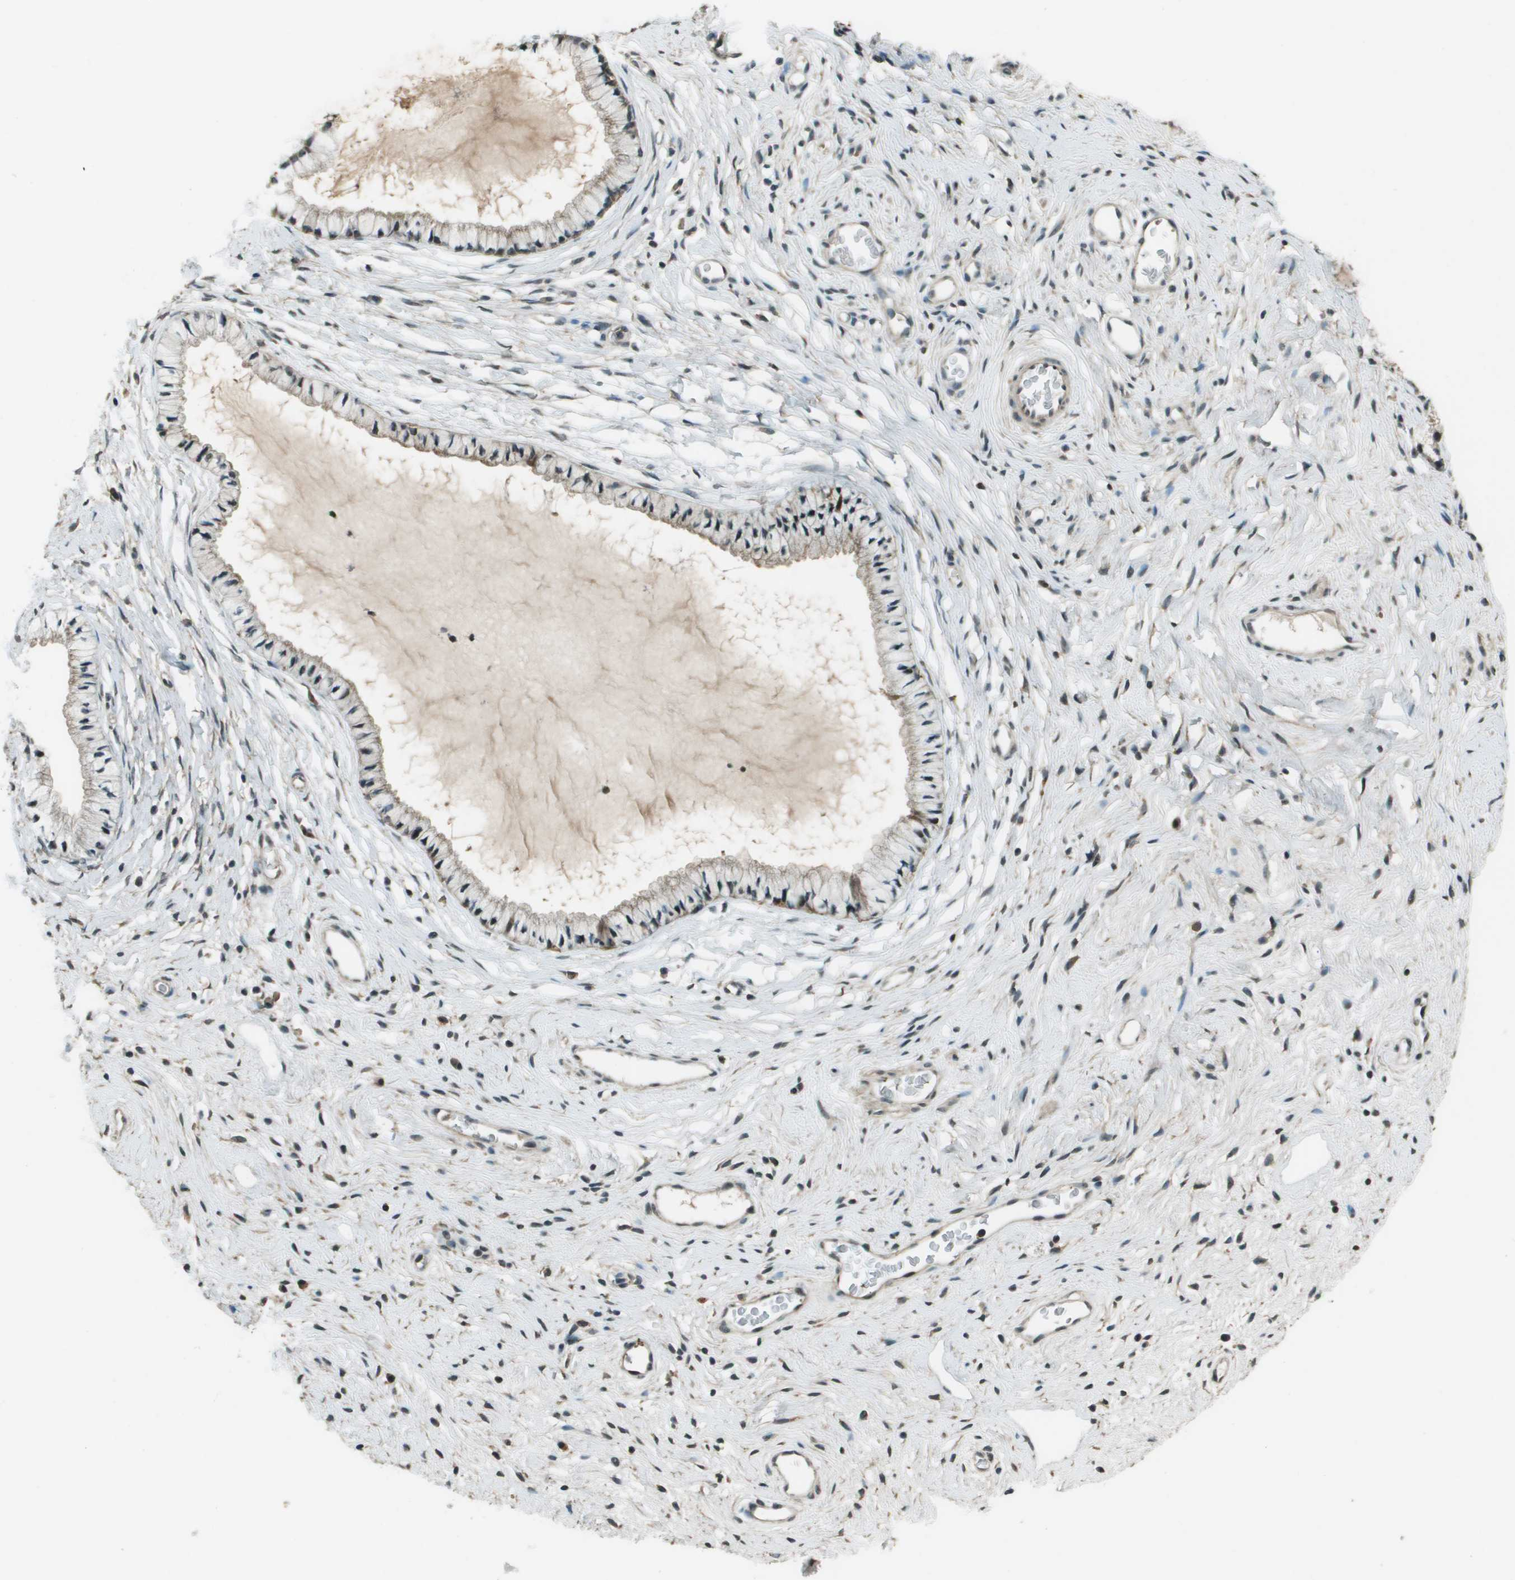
{"staining": {"intensity": "weak", "quantity": "25%-75%", "location": "cytoplasmic/membranous"}, "tissue": "cervix", "cell_type": "Glandular cells", "image_type": "normal", "snomed": [{"axis": "morphology", "description": "Normal tissue, NOS"}, {"axis": "topography", "description": "Cervix"}], "caption": "Cervix stained for a protein displays weak cytoplasmic/membranous positivity in glandular cells. The protein is stained brown, and the nuclei are stained in blue (DAB (3,3'-diaminobenzidine) IHC with brightfield microscopy, high magnification).", "gene": "SDC3", "patient": {"sex": "female", "age": 77}}